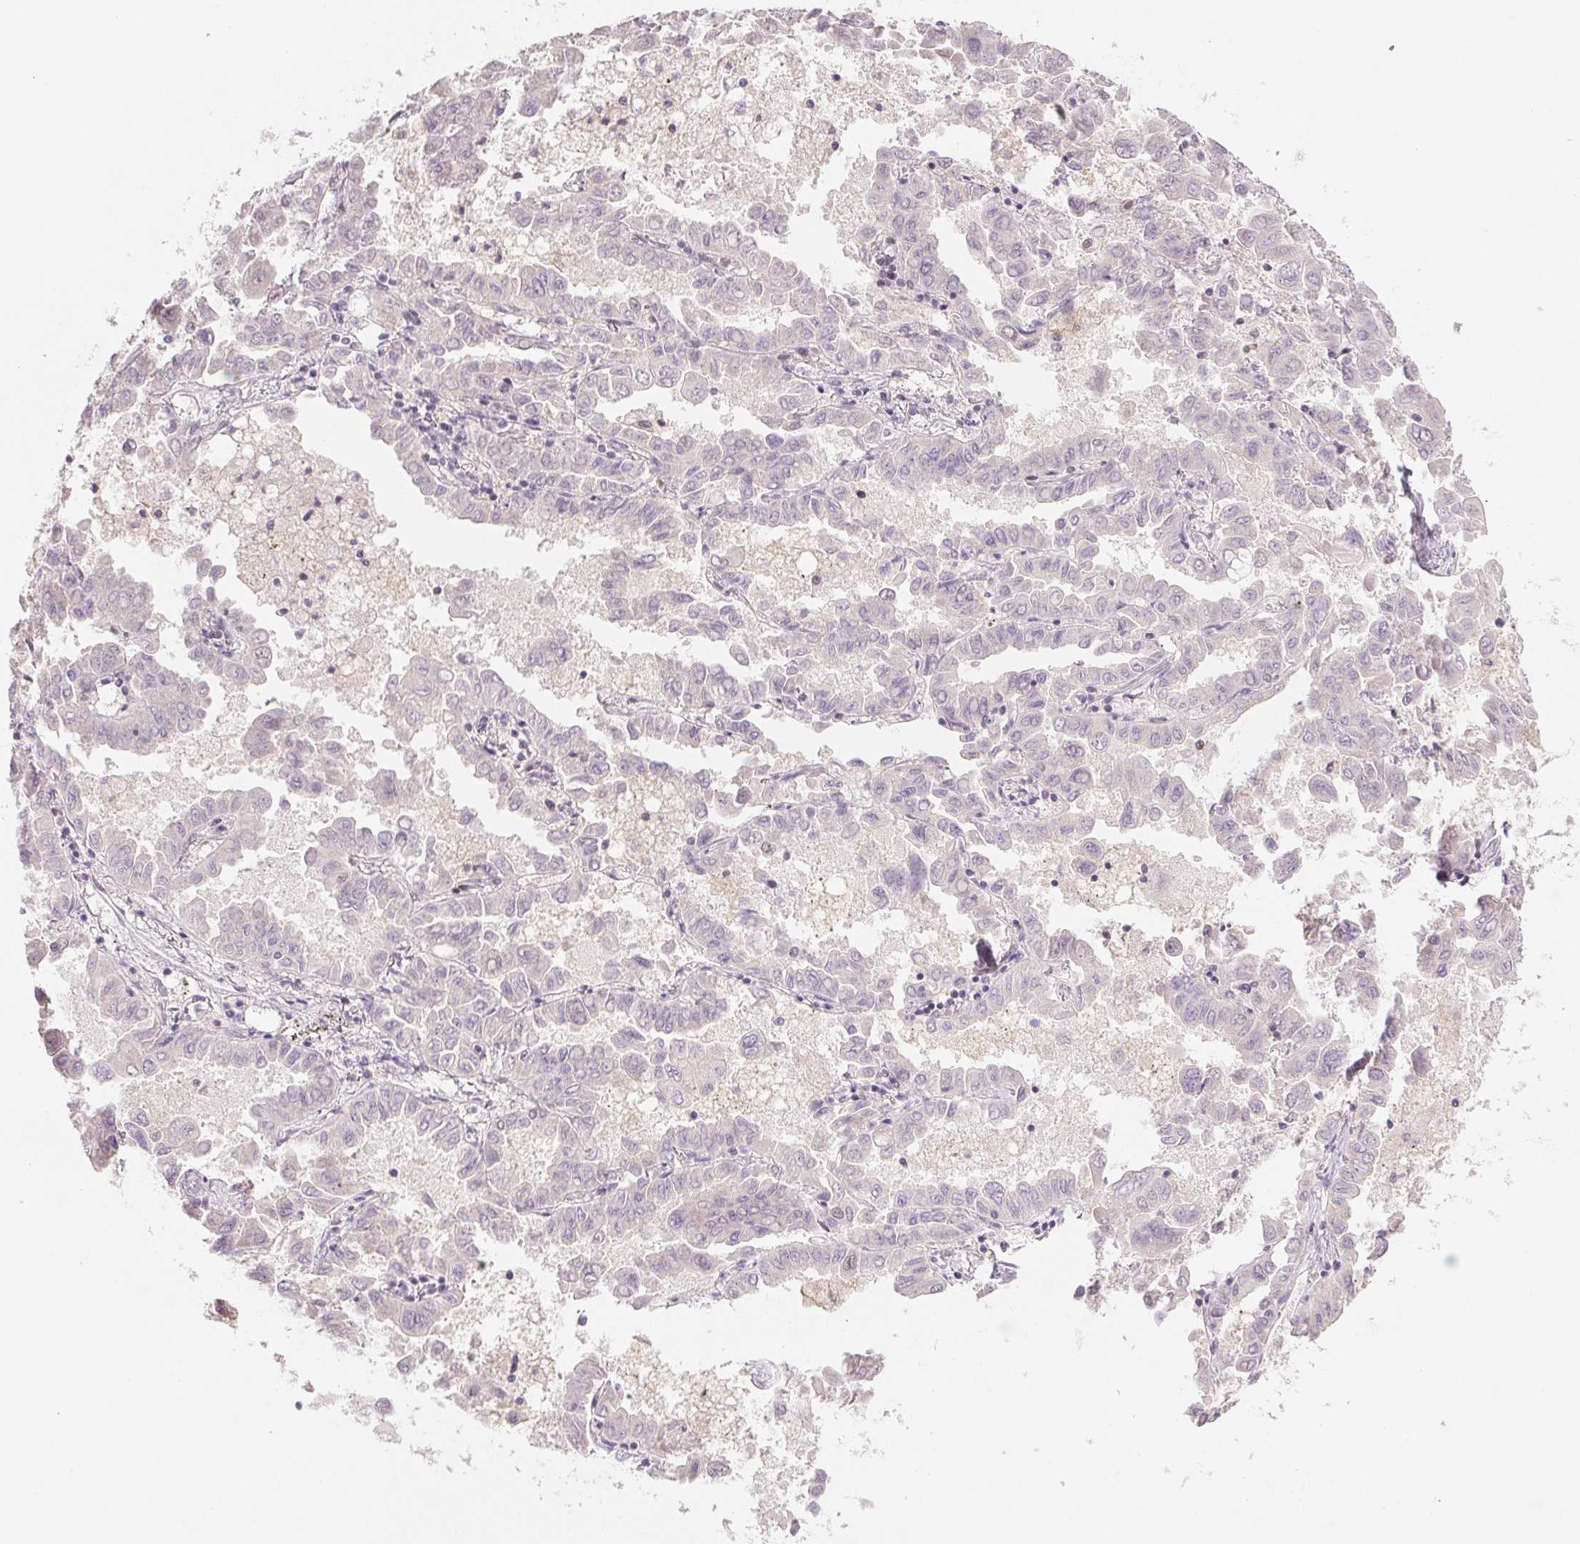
{"staining": {"intensity": "negative", "quantity": "none", "location": "none"}, "tissue": "lung cancer", "cell_type": "Tumor cells", "image_type": "cancer", "snomed": [{"axis": "morphology", "description": "Adenocarcinoma, NOS"}, {"axis": "topography", "description": "Lung"}], "caption": "Lung adenocarcinoma was stained to show a protein in brown. There is no significant positivity in tumor cells.", "gene": "PRPF18", "patient": {"sex": "male", "age": 64}}